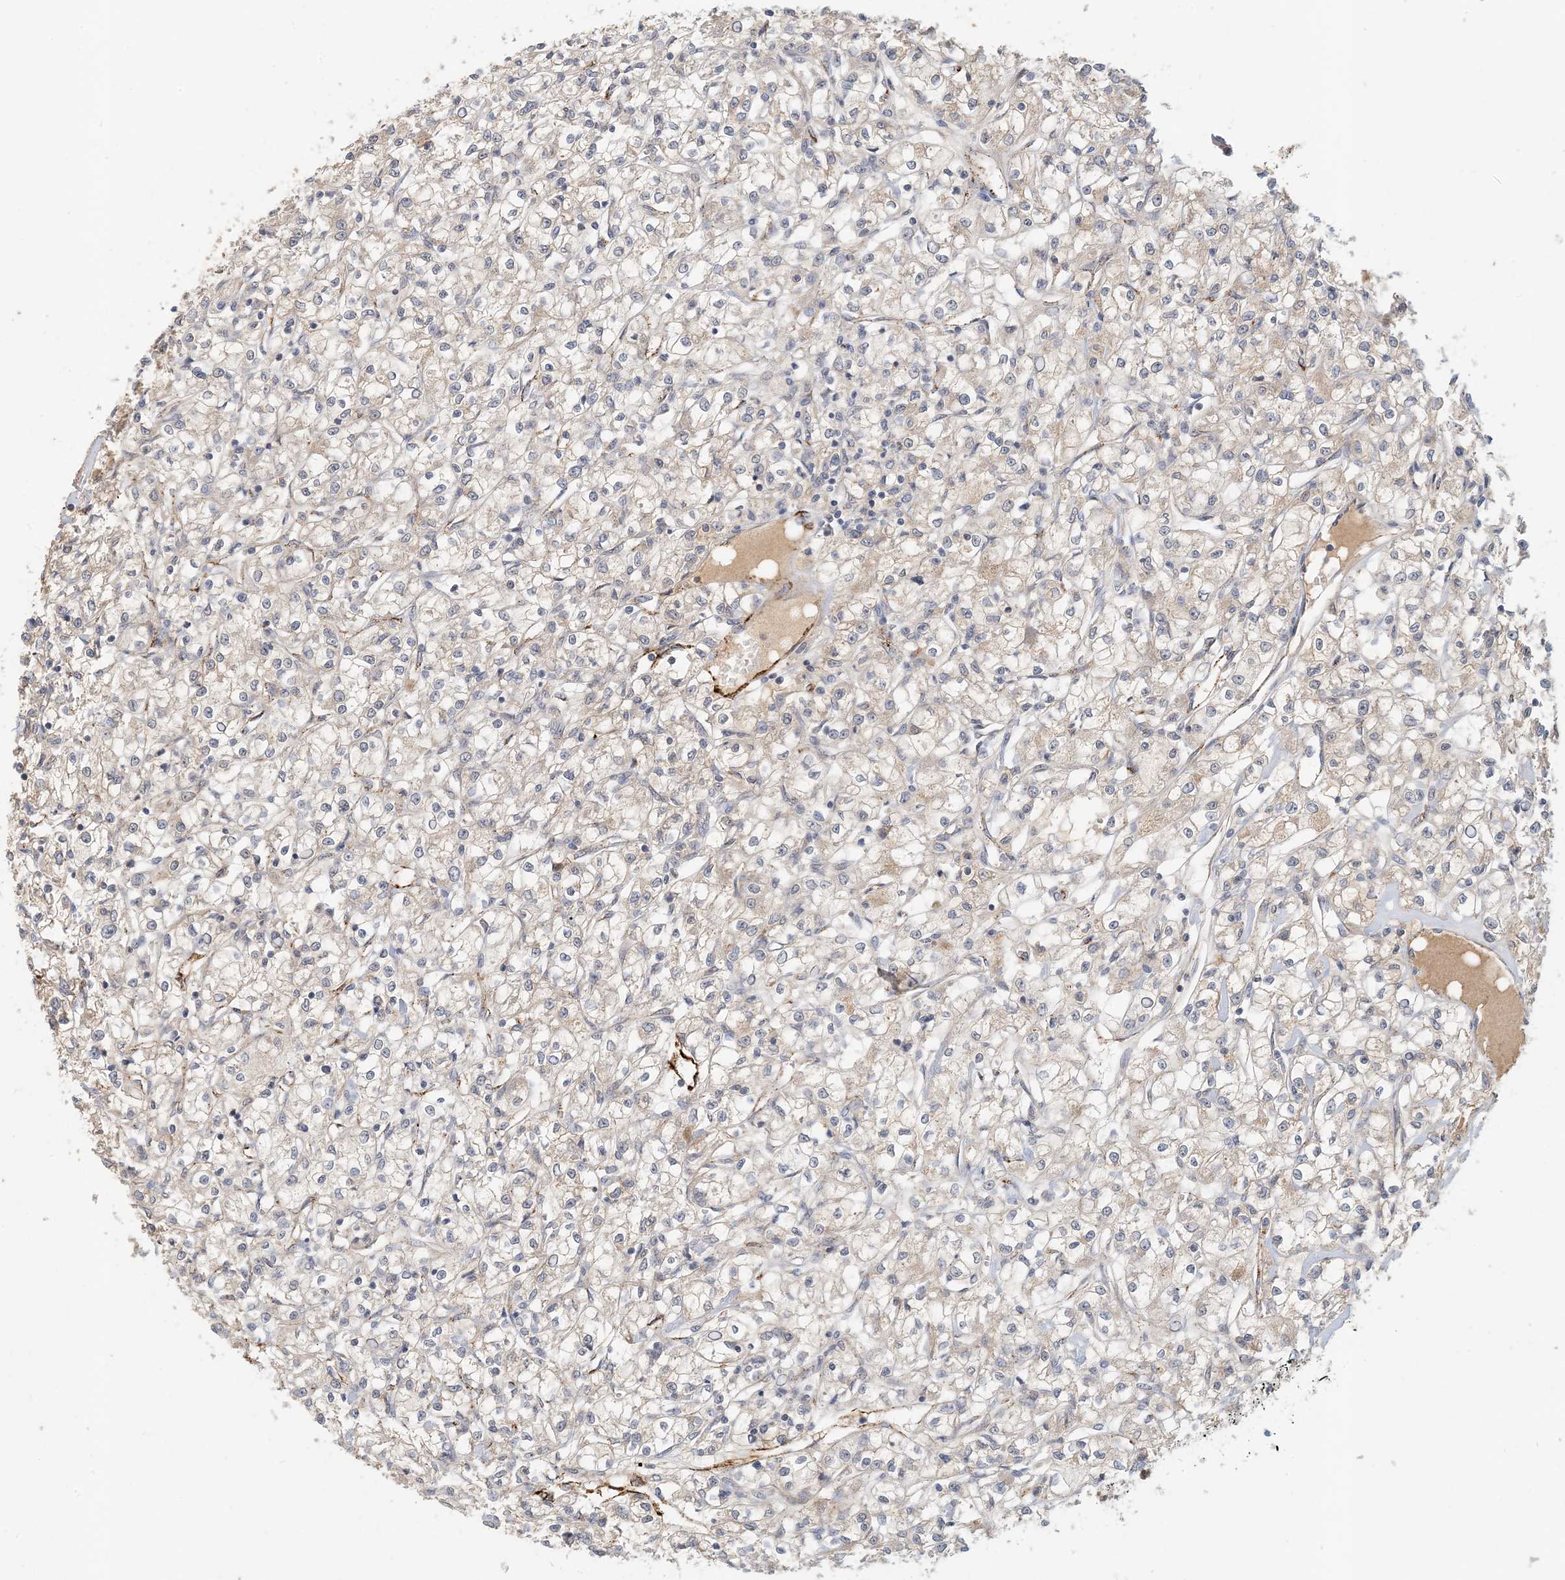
{"staining": {"intensity": "negative", "quantity": "none", "location": "none"}, "tissue": "renal cancer", "cell_type": "Tumor cells", "image_type": "cancer", "snomed": [{"axis": "morphology", "description": "Adenocarcinoma, NOS"}, {"axis": "topography", "description": "Kidney"}], "caption": "Tumor cells are negative for brown protein staining in renal cancer.", "gene": "ZBTB3", "patient": {"sex": "female", "age": 59}}